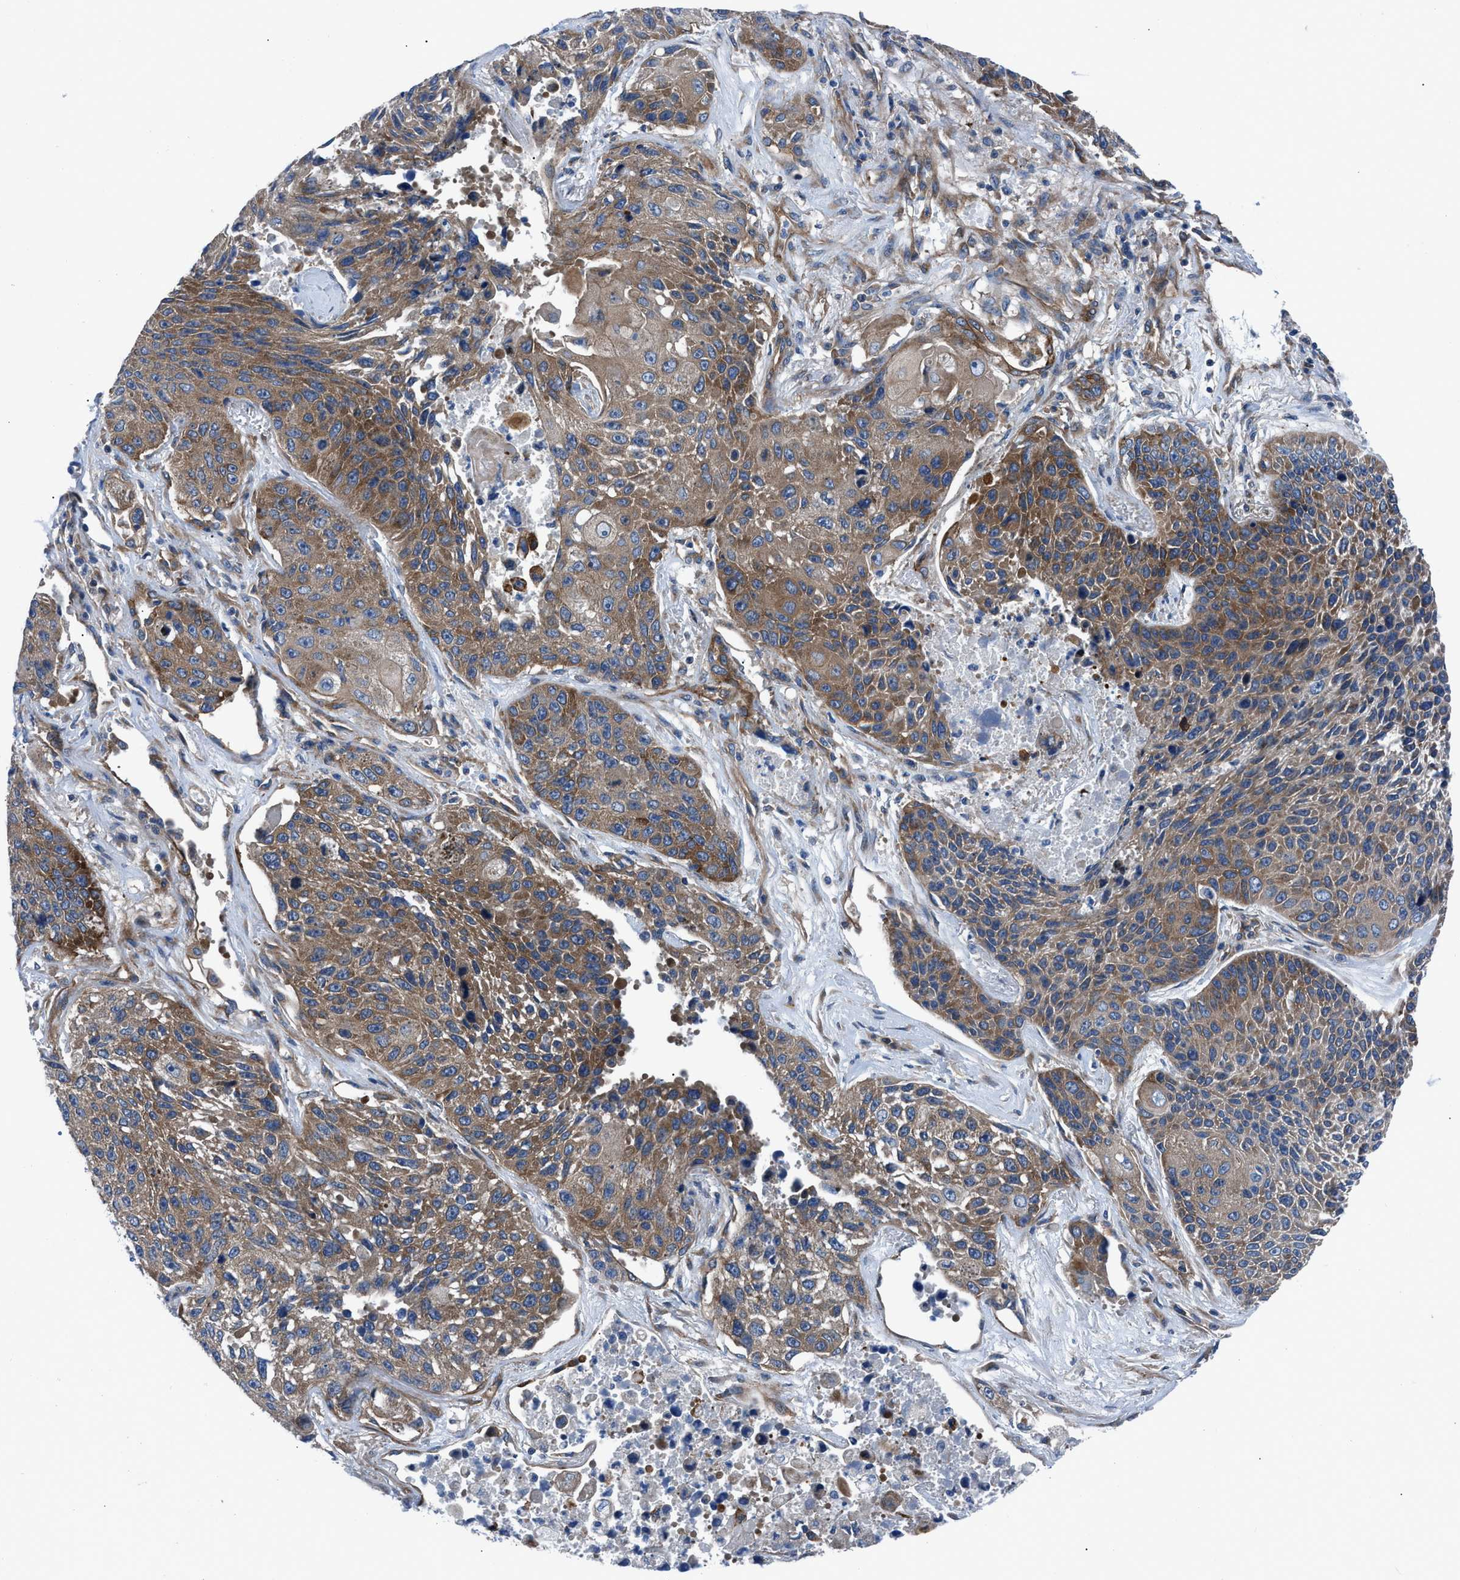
{"staining": {"intensity": "strong", "quantity": ">75%", "location": "cytoplasmic/membranous"}, "tissue": "lung cancer", "cell_type": "Tumor cells", "image_type": "cancer", "snomed": [{"axis": "morphology", "description": "Squamous cell carcinoma, NOS"}, {"axis": "topography", "description": "Lung"}], "caption": "Immunohistochemical staining of lung squamous cell carcinoma displays high levels of strong cytoplasmic/membranous positivity in about >75% of tumor cells.", "gene": "TRIP4", "patient": {"sex": "male", "age": 61}}